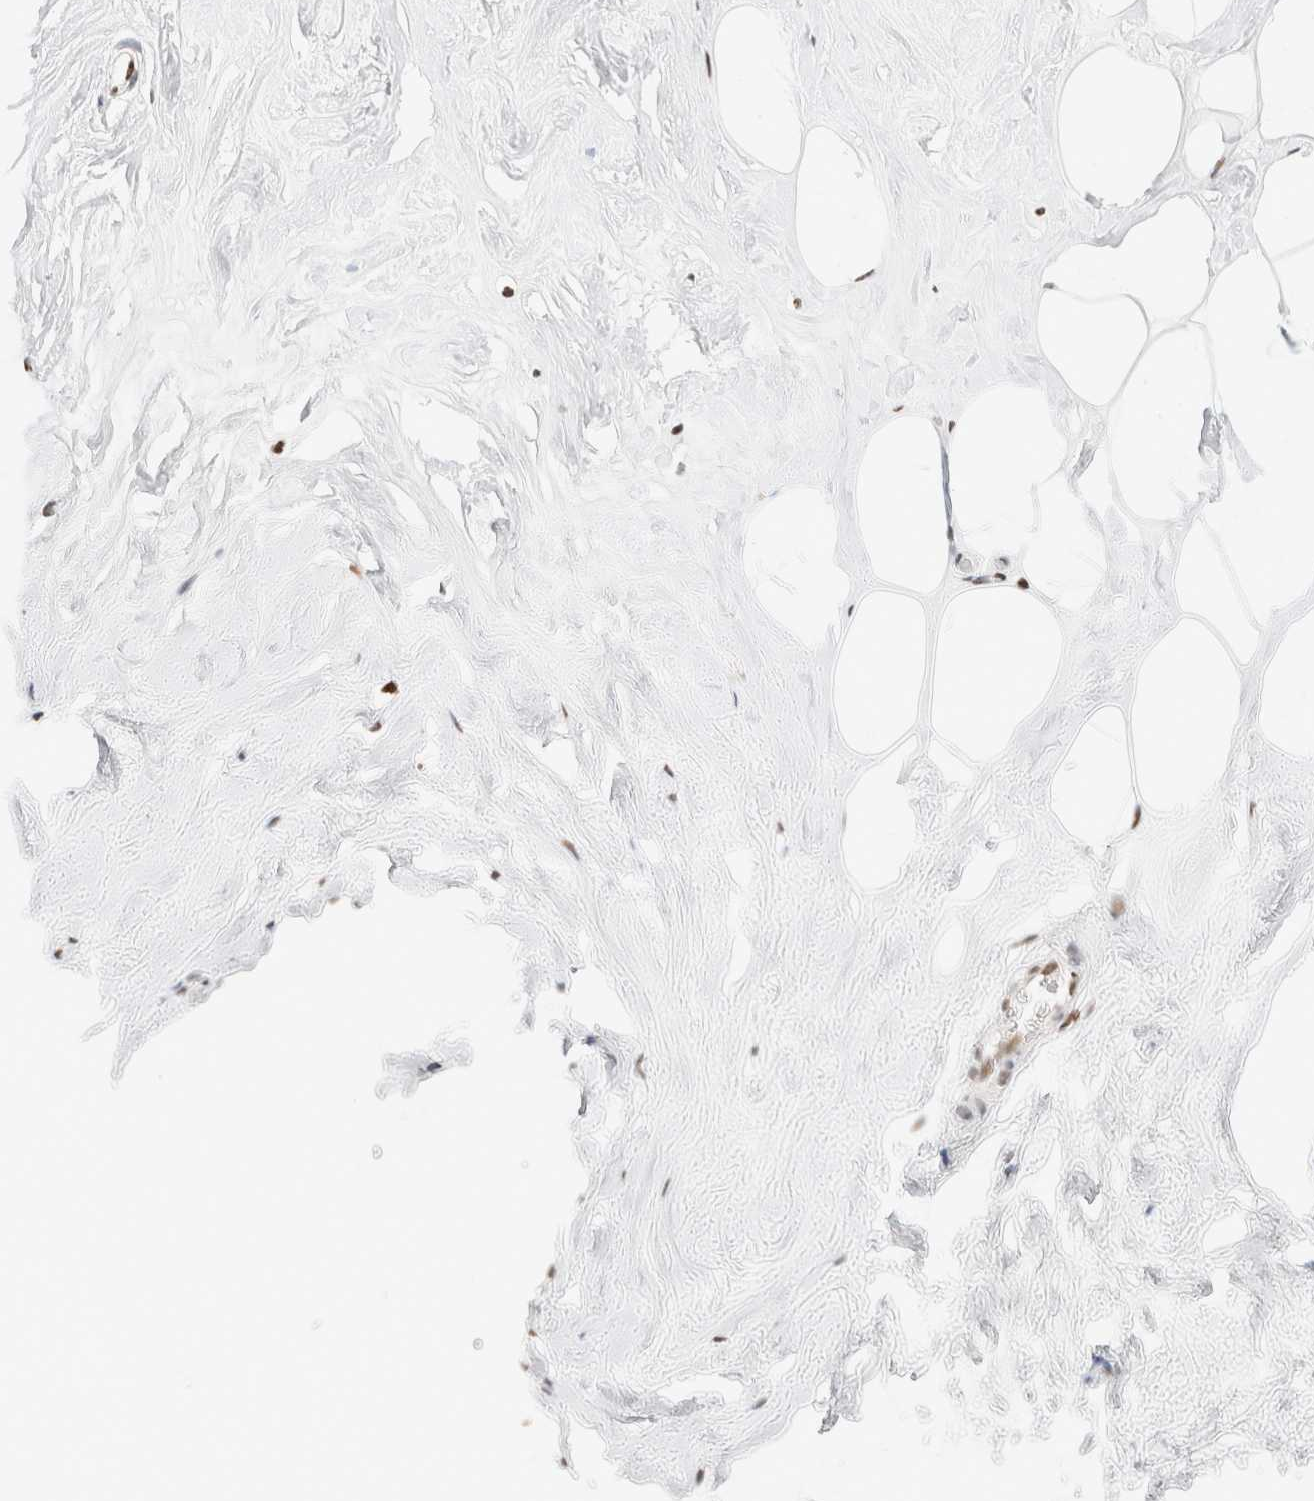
{"staining": {"intensity": "moderate", "quantity": ">75%", "location": "nuclear"}, "tissue": "adipose tissue", "cell_type": "Adipocytes", "image_type": "normal", "snomed": [{"axis": "morphology", "description": "Normal tissue, NOS"}, {"axis": "morphology", "description": "Fibrosis, NOS"}, {"axis": "topography", "description": "Breast"}, {"axis": "topography", "description": "Adipose tissue"}], "caption": "Protein staining by IHC displays moderate nuclear staining in about >75% of adipocytes in normal adipose tissue.", "gene": "SUPT3H", "patient": {"sex": "female", "age": 39}}